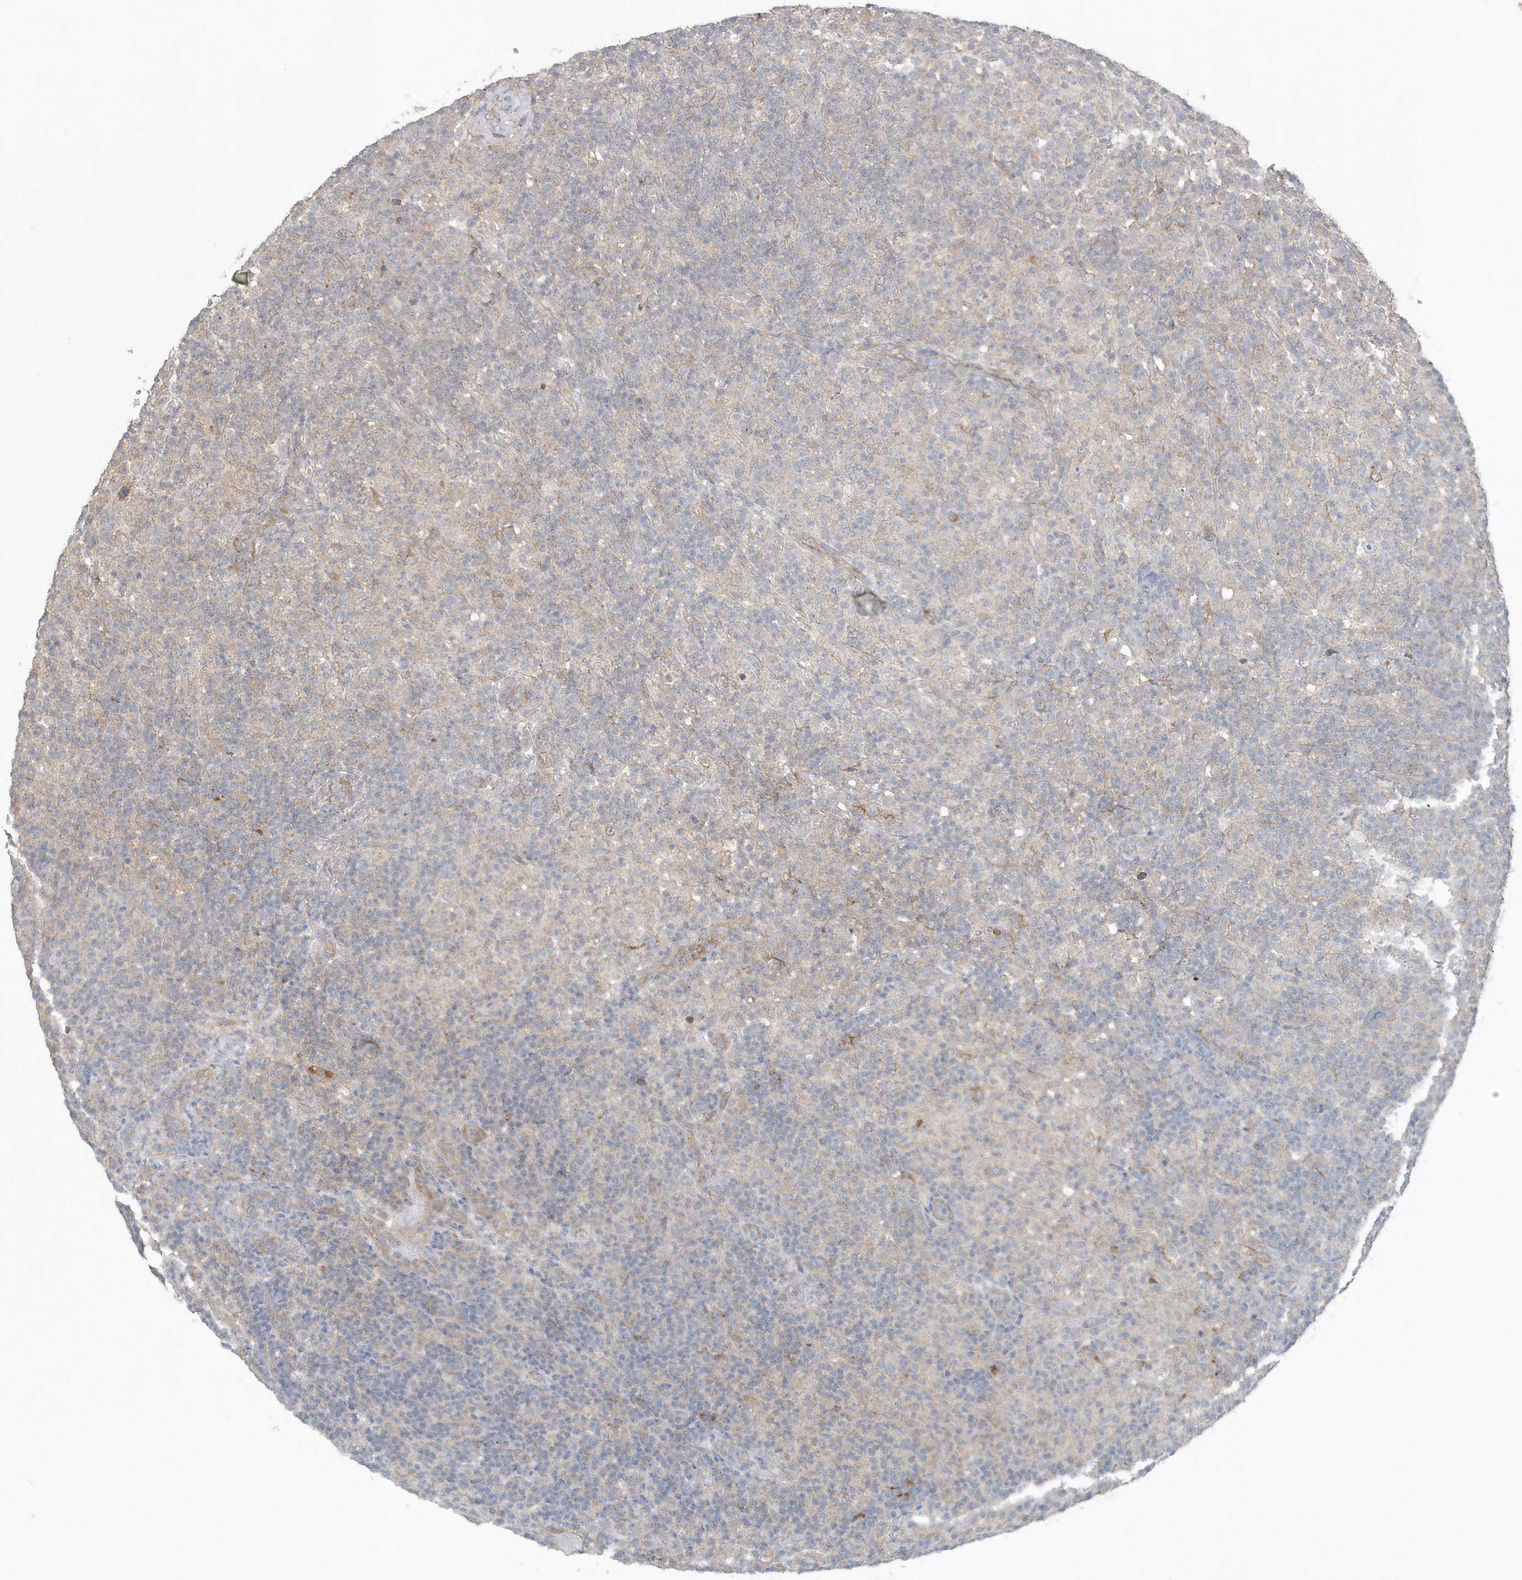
{"staining": {"intensity": "weak", "quantity": "<25%", "location": "cytoplasmic/membranous"}, "tissue": "lymphoma", "cell_type": "Tumor cells", "image_type": "cancer", "snomed": [{"axis": "morphology", "description": "Hodgkin's disease, NOS"}, {"axis": "topography", "description": "Lymph node"}], "caption": "Tumor cells show no significant protein expression in Hodgkin's disease.", "gene": "C1RL", "patient": {"sex": "male", "age": 70}}